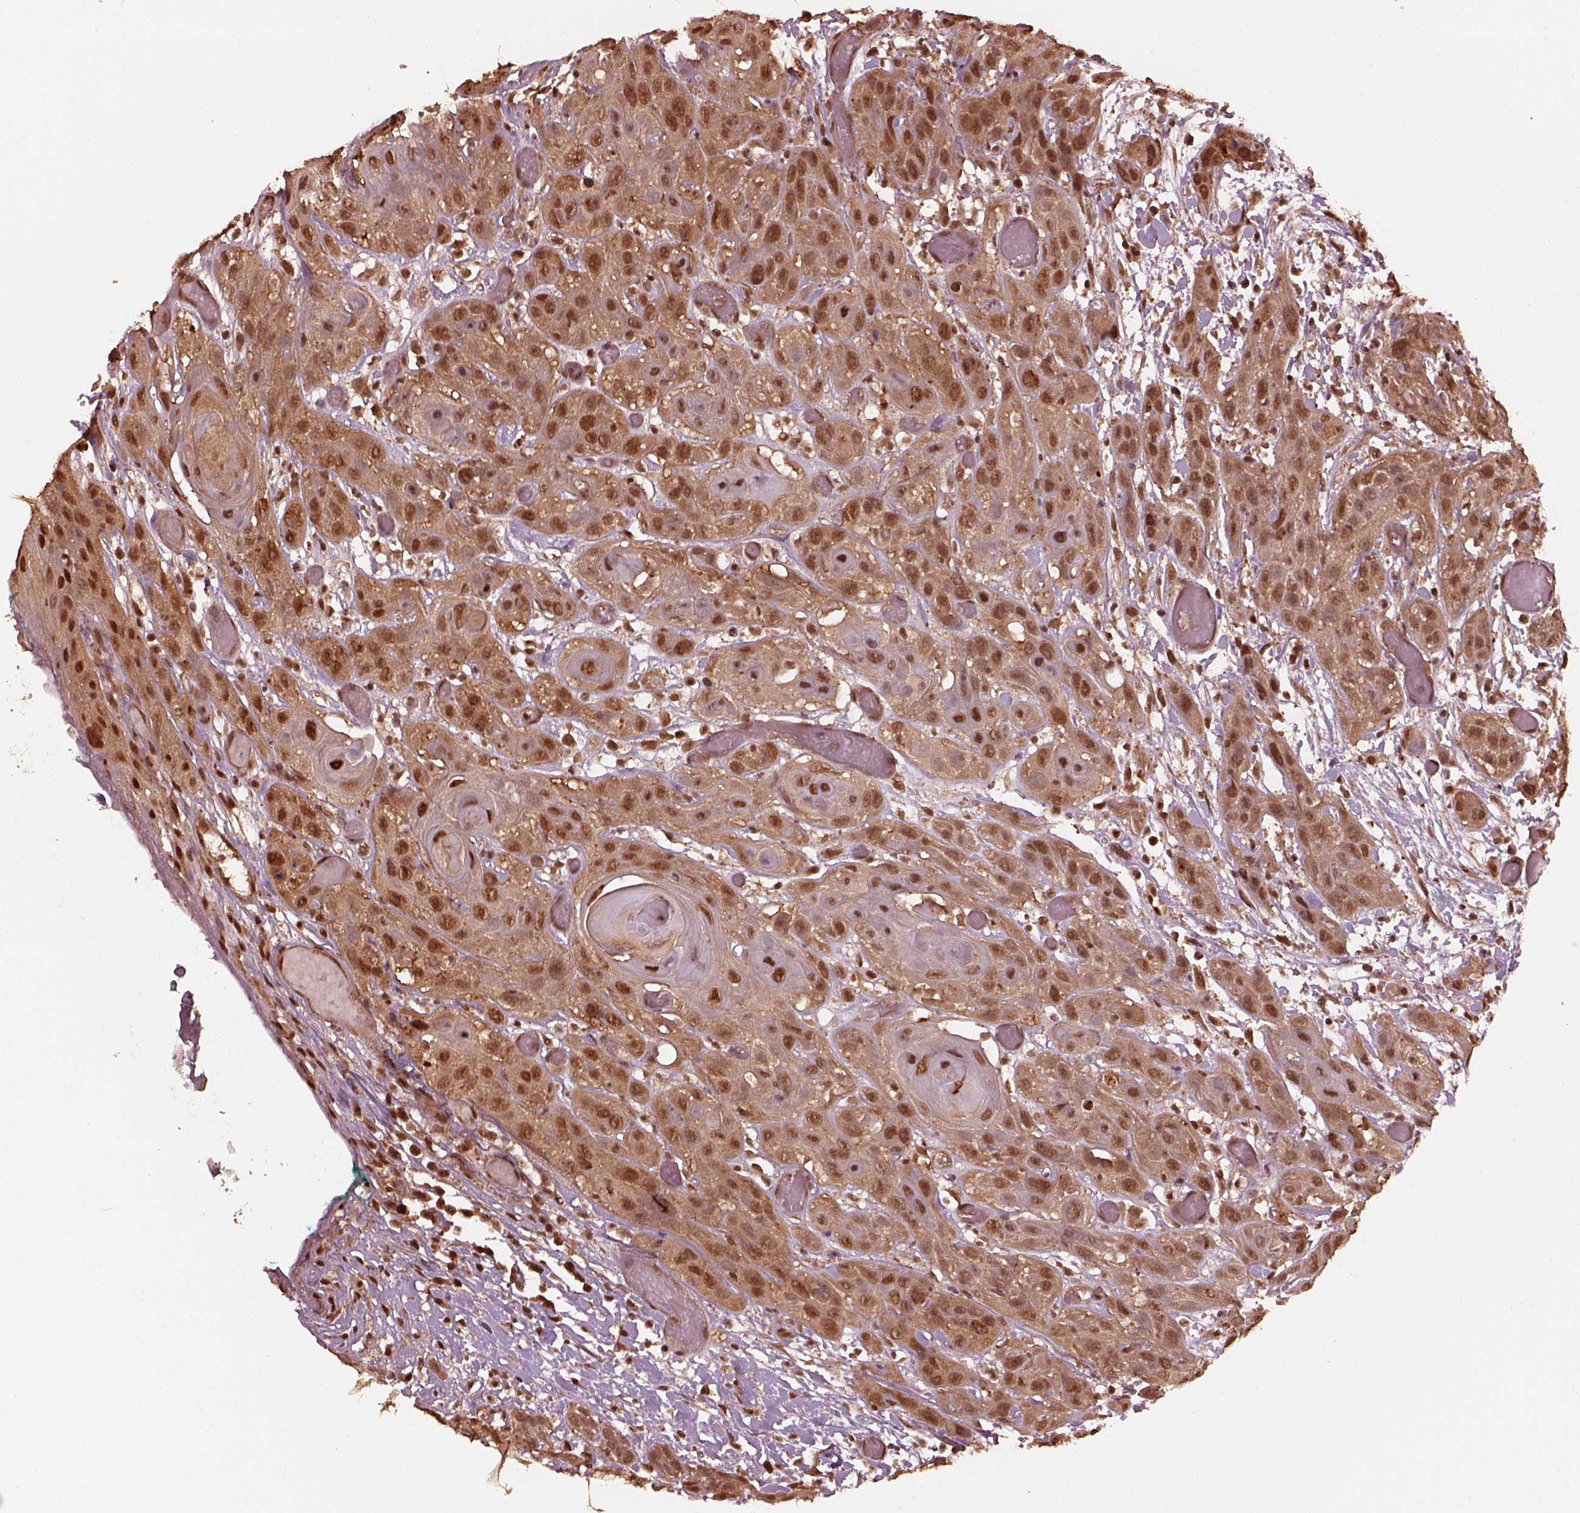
{"staining": {"intensity": "moderate", "quantity": ">75%", "location": "cytoplasmic/membranous,nuclear"}, "tissue": "head and neck cancer", "cell_type": "Tumor cells", "image_type": "cancer", "snomed": [{"axis": "morphology", "description": "Normal tissue, NOS"}, {"axis": "morphology", "description": "Squamous cell carcinoma, NOS"}, {"axis": "topography", "description": "Oral tissue"}, {"axis": "topography", "description": "Salivary gland"}, {"axis": "topography", "description": "Head-Neck"}], "caption": "Protein expression analysis of human head and neck squamous cell carcinoma reveals moderate cytoplasmic/membranous and nuclear staining in about >75% of tumor cells.", "gene": "PSMC5", "patient": {"sex": "female", "age": 62}}